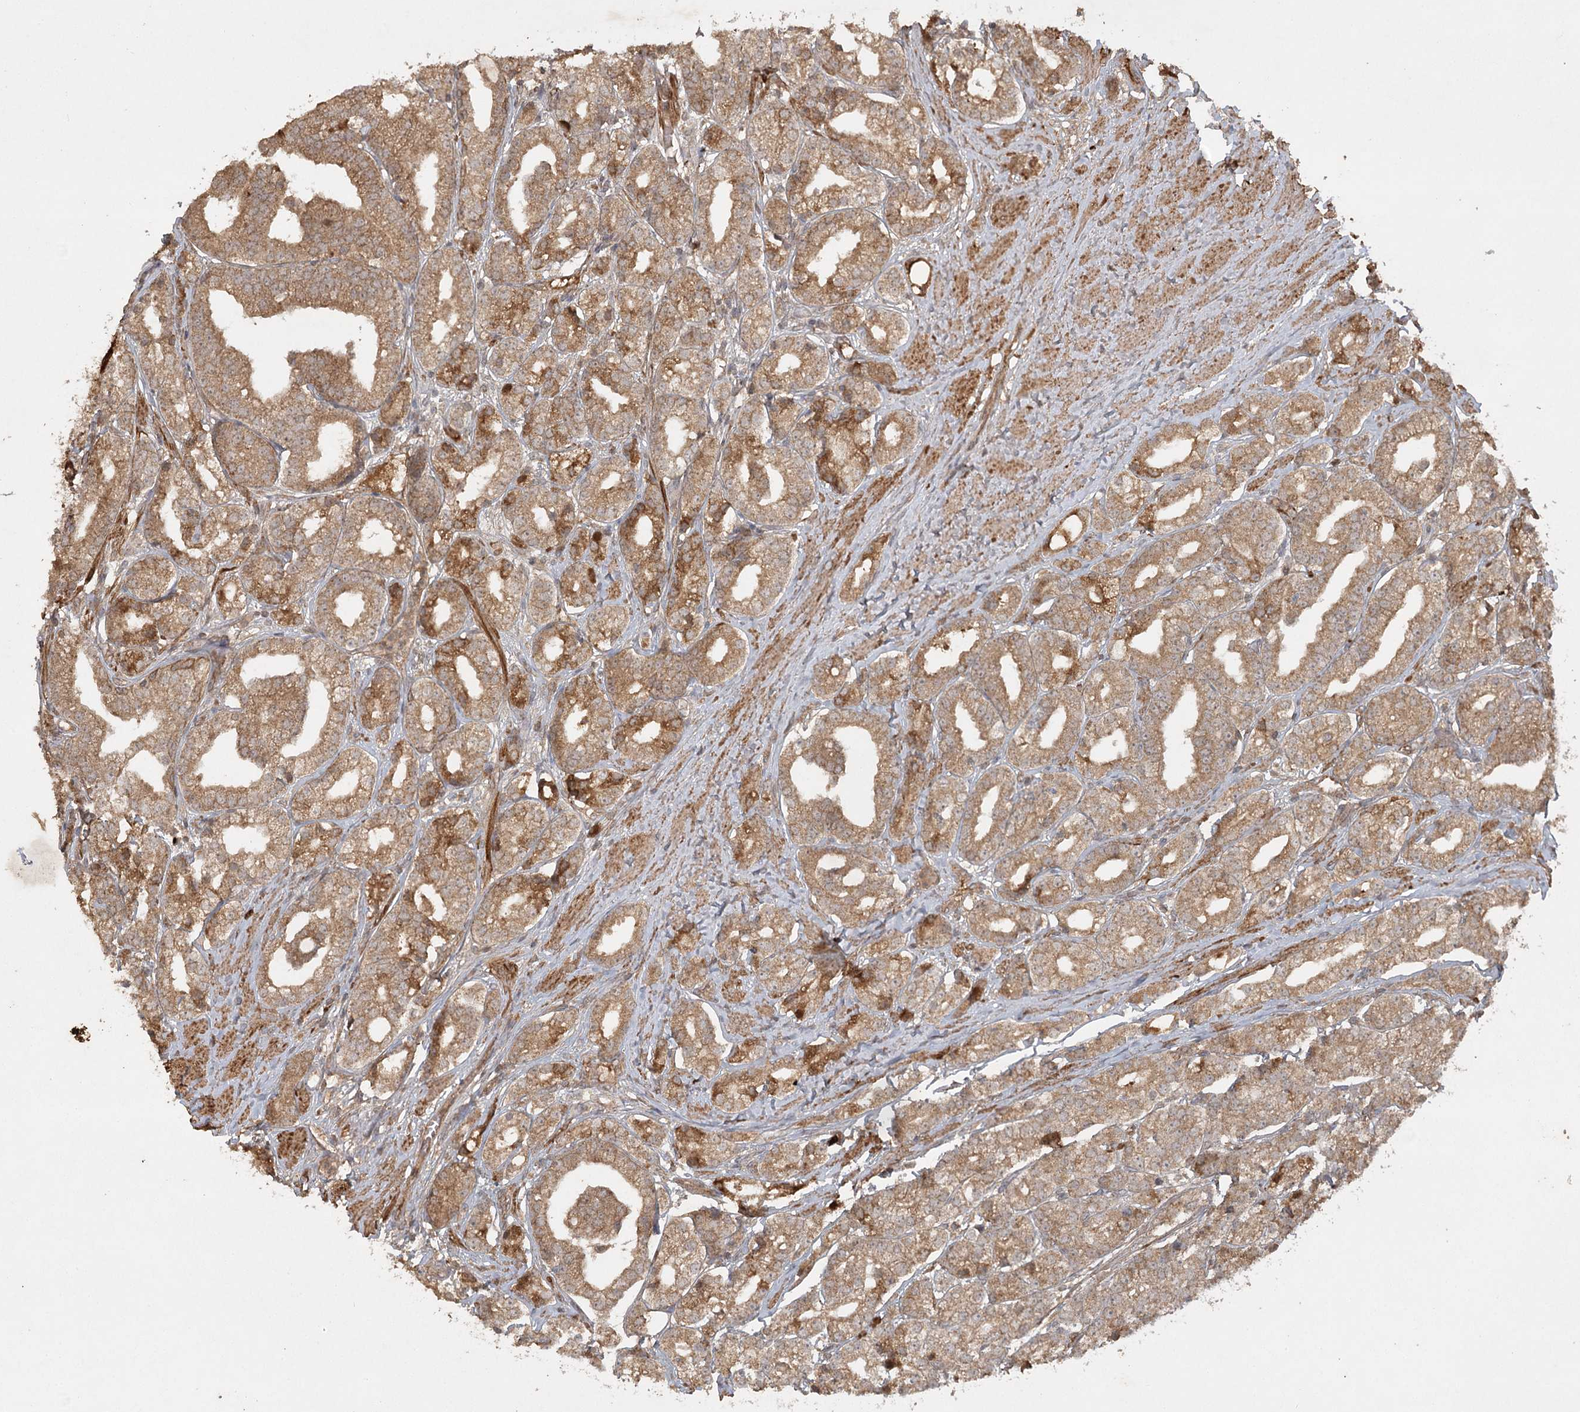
{"staining": {"intensity": "moderate", "quantity": ">75%", "location": "cytoplasmic/membranous"}, "tissue": "prostate cancer", "cell_type": "Tumor cells", "image_type": "cancer", "snomed": [{"axis": "morphology", "description": "Adenocarcinoma, High grade"}, {"axis": "topography", "description": "Prostate"}], "caption": "This micrograph shows prostate high-grade adenocarcinoma stained with immunohistochemistry to label a protein in brown. The cytoplasmic/membranous of tumor cells show moderate positivity for the protein. Nuclei are counter-stained blue.", "gene": "ARL13A", "patient": {"sex": "male", "age": 69}}